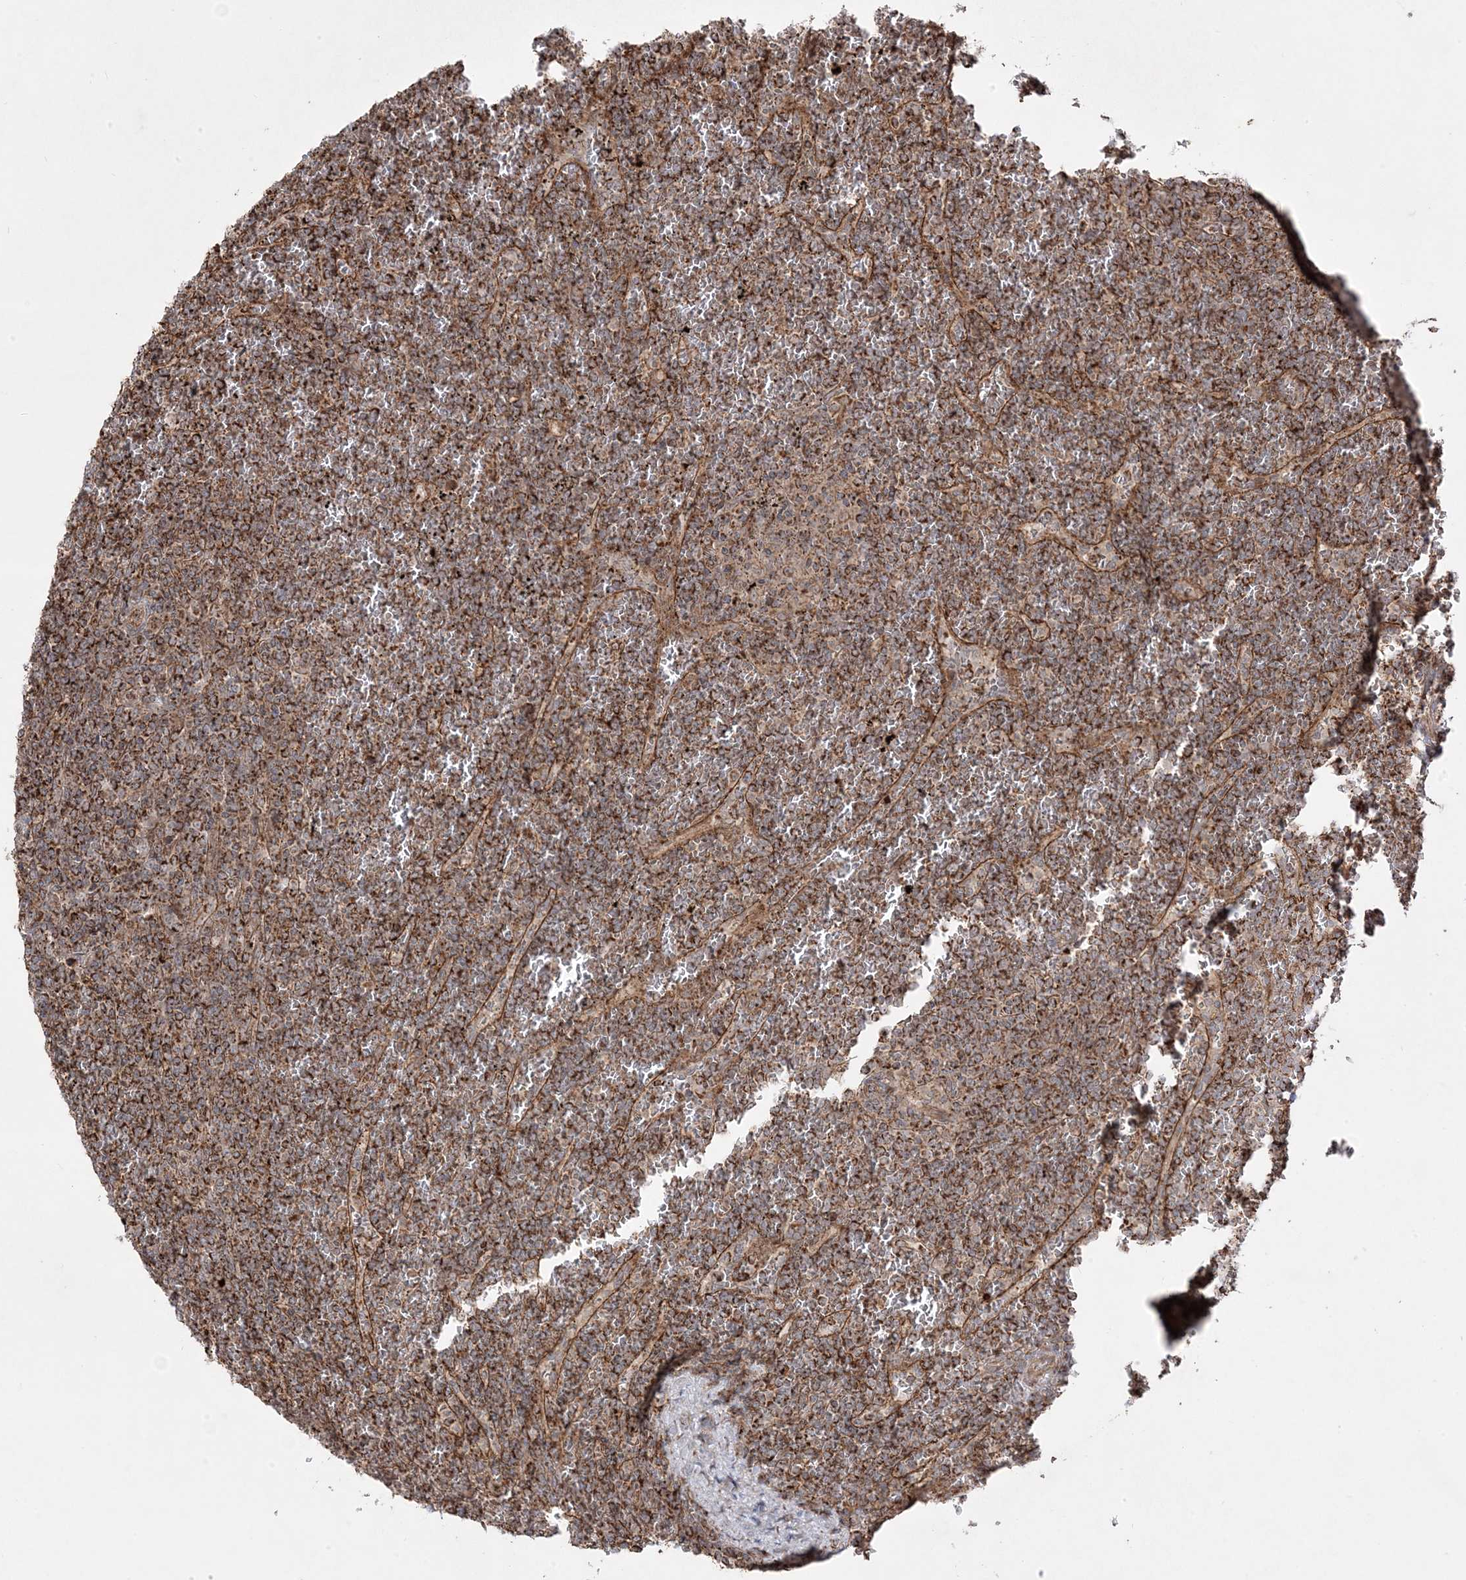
{"staining": {"intensity": "strong", "quantity": ">75%", "location": "cytoplasmic/membranous"}, "tissue": "lymphoma", "cell_type": "Tumor cells", "image_type": "cancer", "snomed": [{"axis": "morphology", "description": "Malignant lymphoma, non-Hodgkin's type, Low grade"}, {"axis": "topography", "description": "Spleen"}], "caption": "Protein analysis of lymphoma tissue displays strong cytoplasmic/membranous positivity in about >75% of tumor cells. The protein of interest is shown in brown color, while the nuclei are stained blue.", "gene": "CLUAP1", "patient": {"sex": "female", "age": 19}}